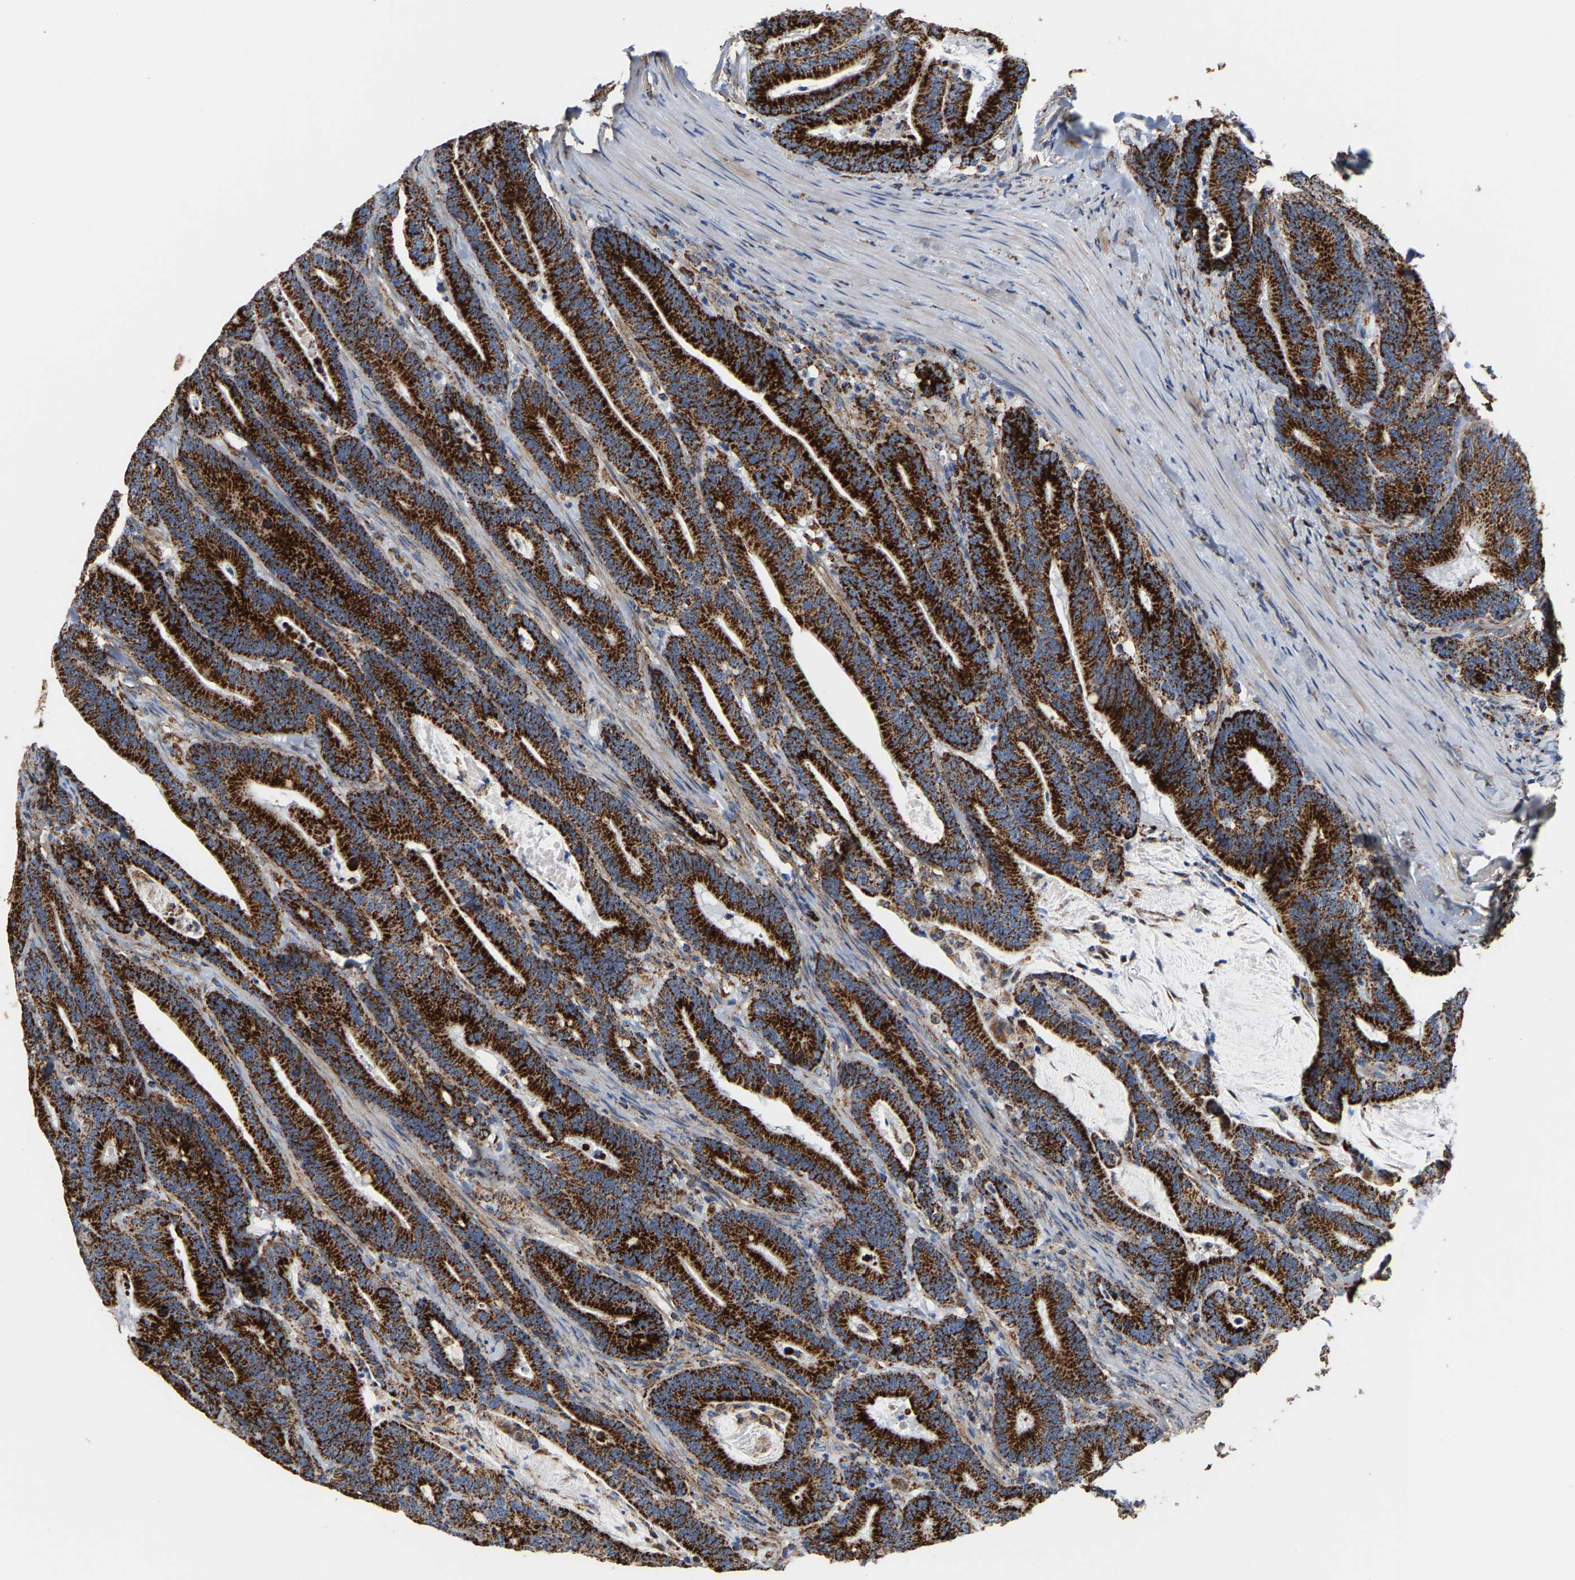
{"staining": {"intensity": "strong", "quantity": ">75%", "location": "cytoplasmic/membranous"}, "tissue": "colorectal cancer", "cell_type": "Tumor cells", "image_type": "cancer", "snomed": [{"axis": "morphology", "description": "Adenocarcinoma, NOS"}, {"axis": "topography", "description": "Colon"}], "caption": "About >75% of tumor cells in adenocarcinoma (colorectal) reveal strong cytoplasmic/membranous protein positivity as visualized by brown immunohistochemical staining.", "gene": "SHMT2", "patient": {"sex": "female", "age": 66}}